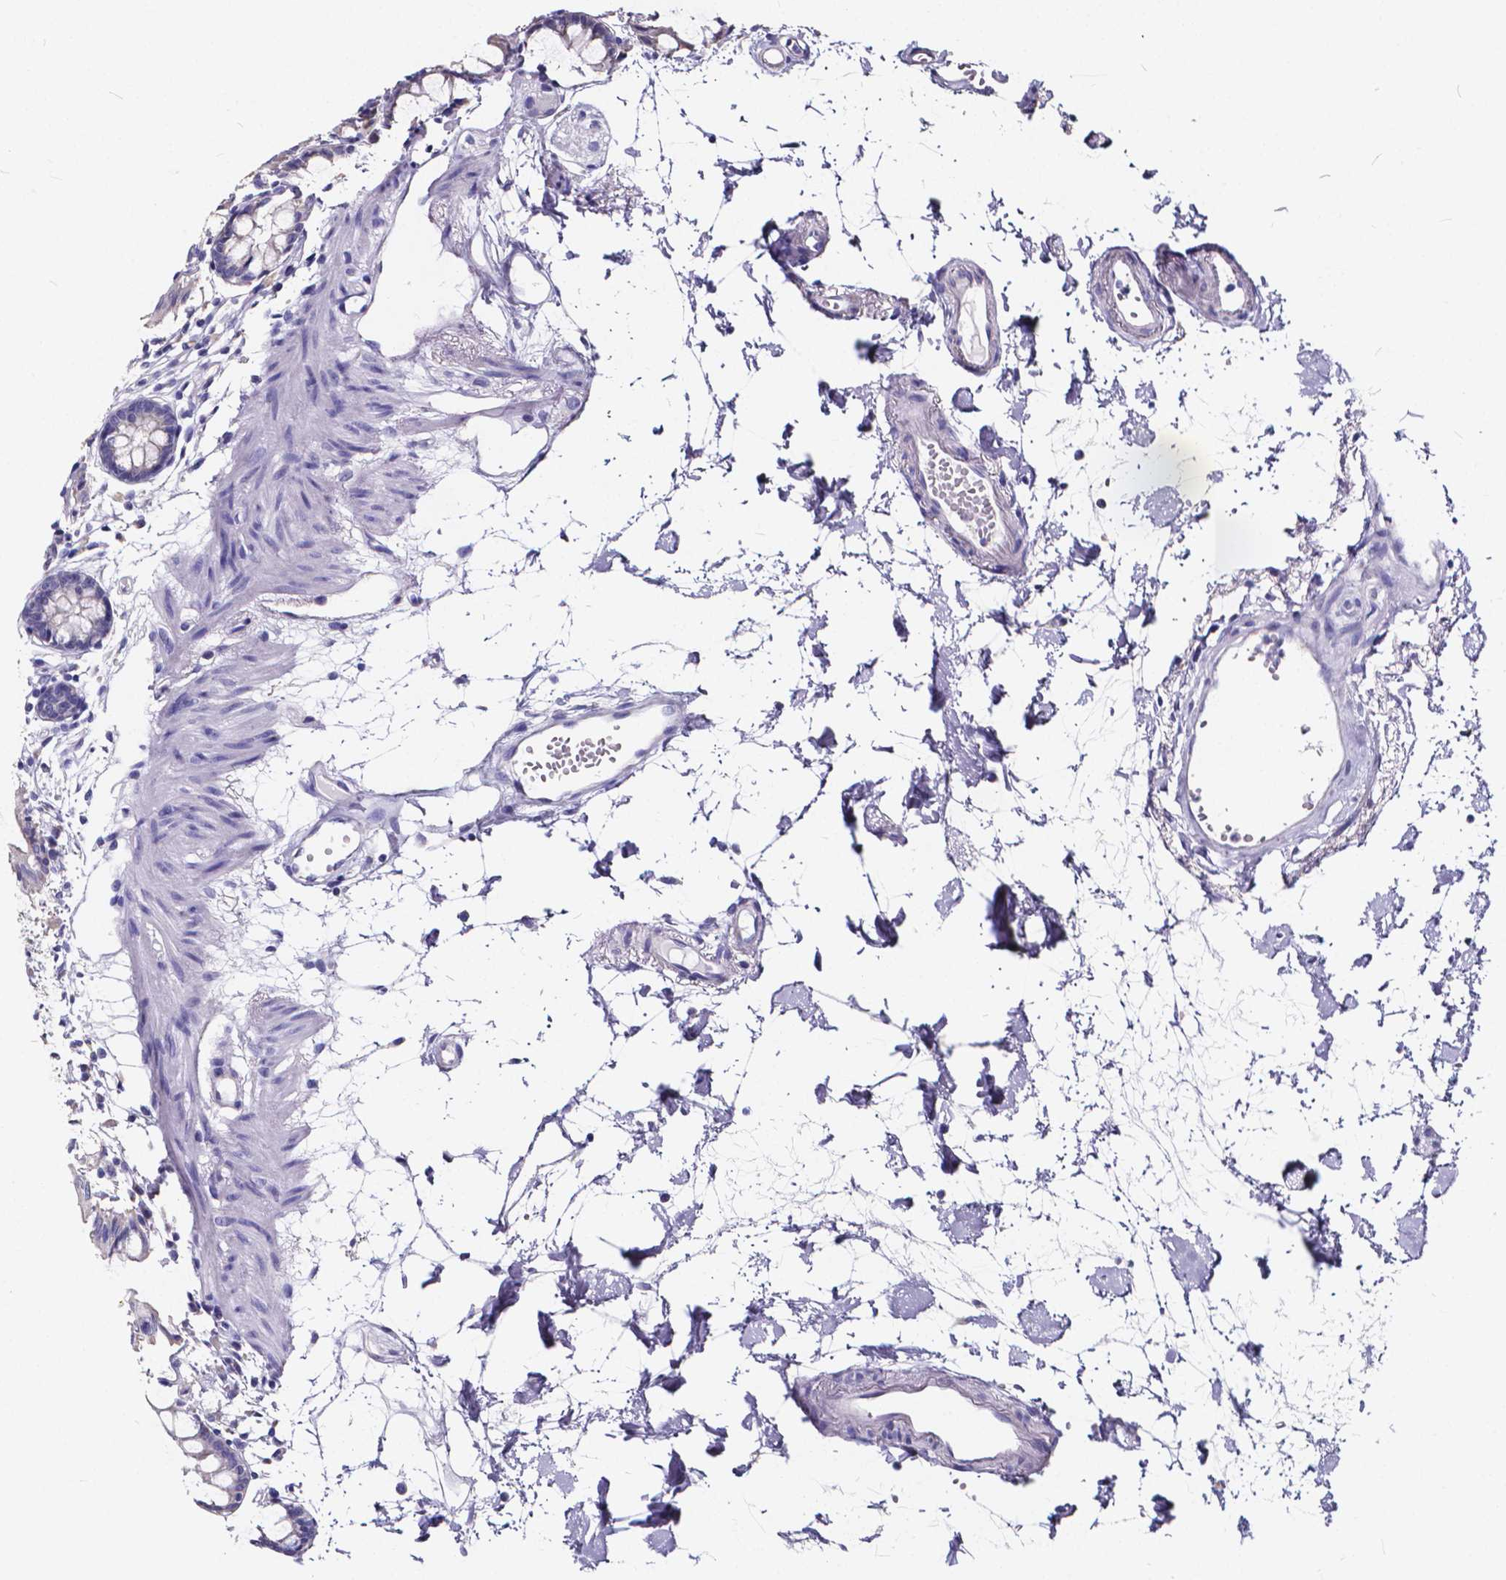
{"staining": {"intensity": "negative", "quantity": "none", "location": "none"}, "tissue": "colon", "cell_type": "Endothelial cells", "image_type": "normal", "snomed": [{"axis": "morphology", "description": "Normal tissue, NOS"}, {"axis": "topography", "description": "Colon"}], "caption": "The micrograph shows no staining of endothelial cells in normal colon. The staining was performed using DAB (3,3'-diaminobenzidine) to visualize the protein expression in brown, while the nuclei were stained in blue with hematoxylin (Magnification: 20x).", "gene": "SPEF2", "patient": {"sex": "female", "age": 84}}